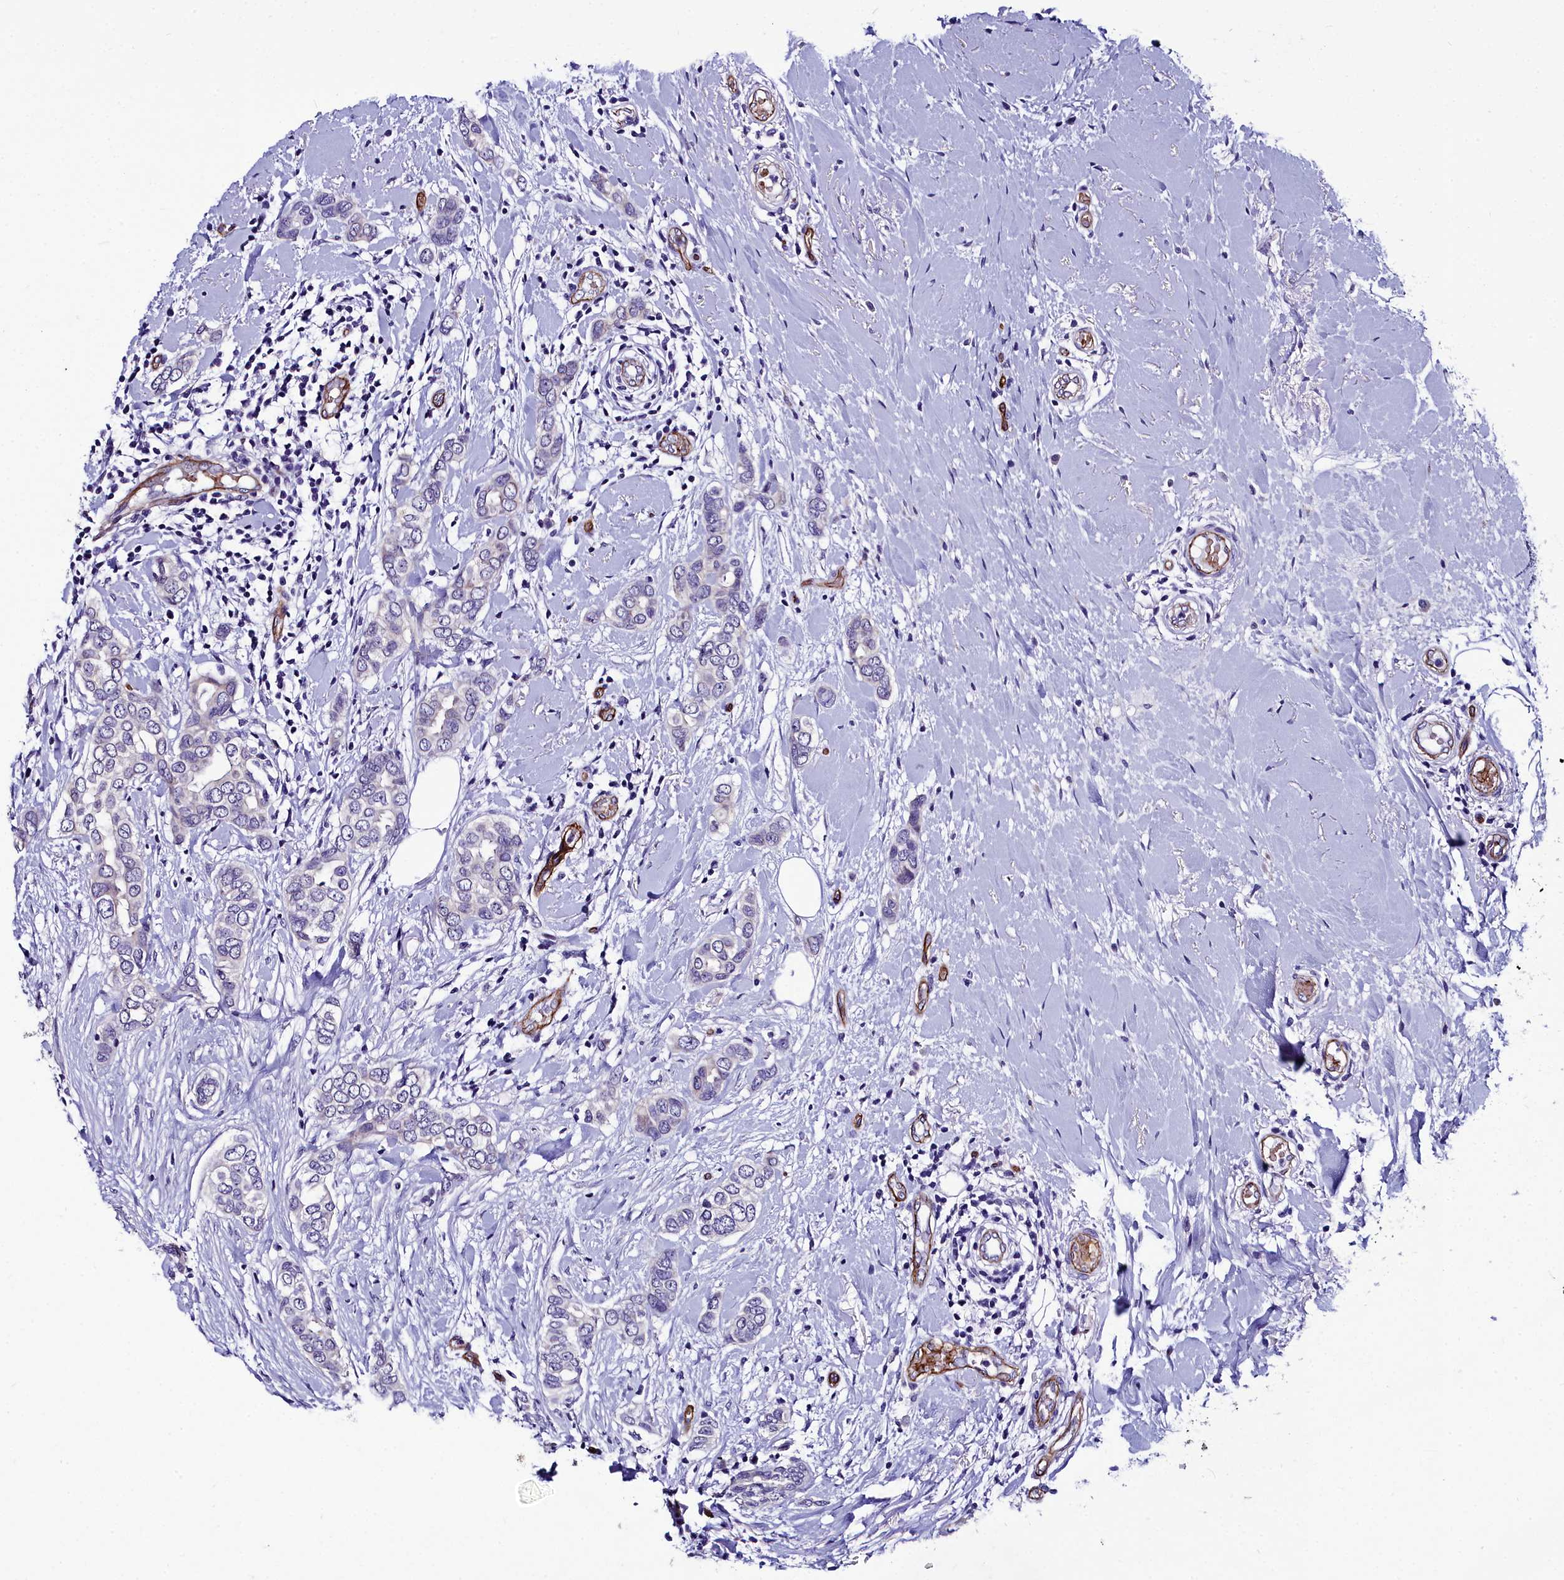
{"staining": {"intensity": "negative", "quantity": "none", "location": "none"}, "tissue": "breast cancer", "cell_type": "Tumor cells", "image_type": "cancer", "snomed": [{"axis": "morphology", "description": "Lobular carcinoma"}, {"axis": "topography", "description": "Breast"}], "caption": "Breast cancer was stained to show a protein in brown. There is no significant expression in tumor cells.", "gene": "CYP4F11", "patient": {"sex": "female", "age": 51}}